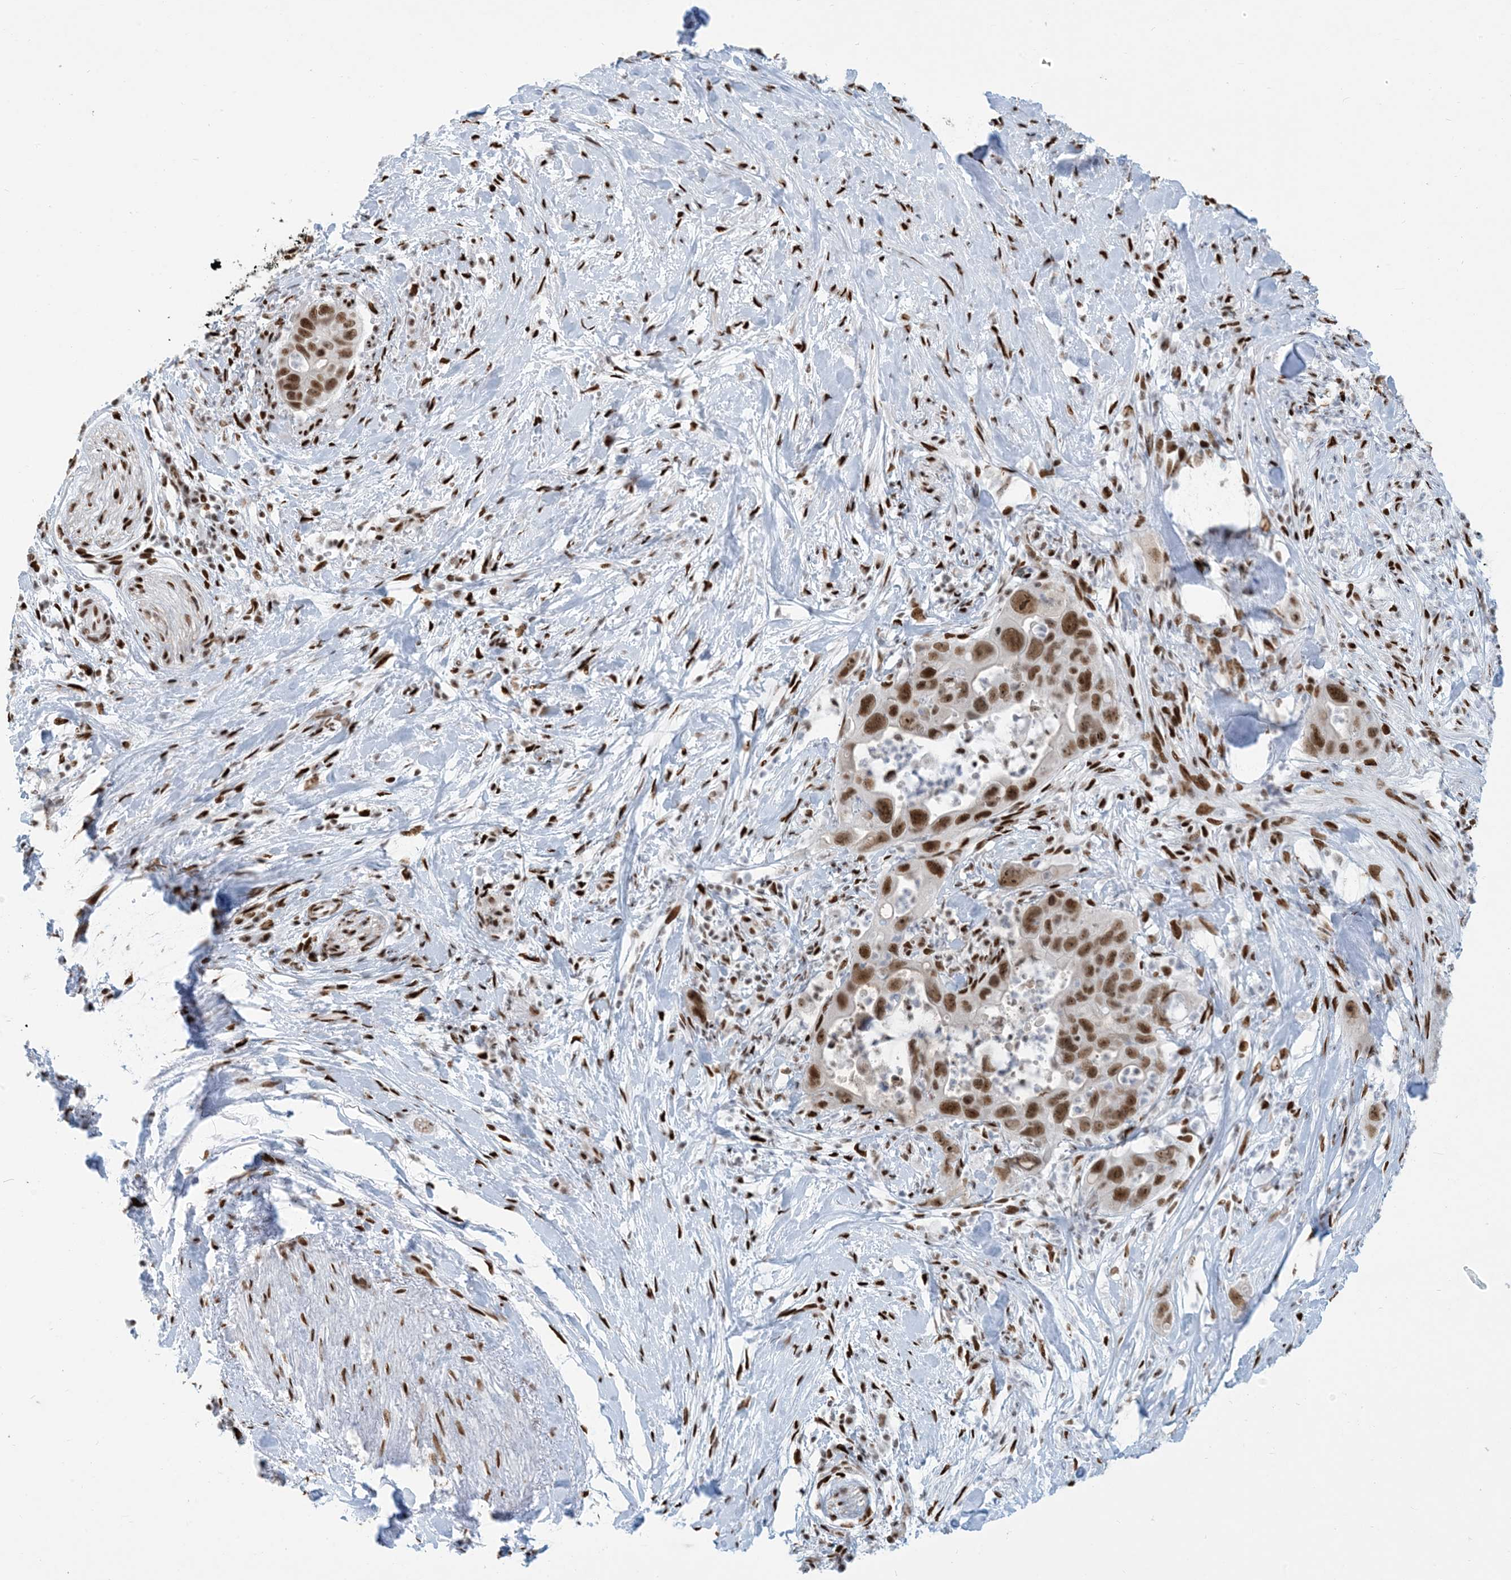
{"staining": {"intensity": "moderate", "quantity": ">75%", "location": "nuclear"}, "tissue": "pancreatic cancer", "cell_type": "Tumor cells", "image_type": "cancer", "snomed": [{"axis": "morphology", "description": "Adenocarcinoma, NOS"}, {"axis": "topography", "description": "Pancreas"}], "caption": "This is a histology image of immunohistochemistry staining of pancreatic cancer (adenocarcinoma), which shows moderate expression in the nuclear of tumor cells.", "gene": "STAG1", "patient": {"sex": "female", "age": 71}}